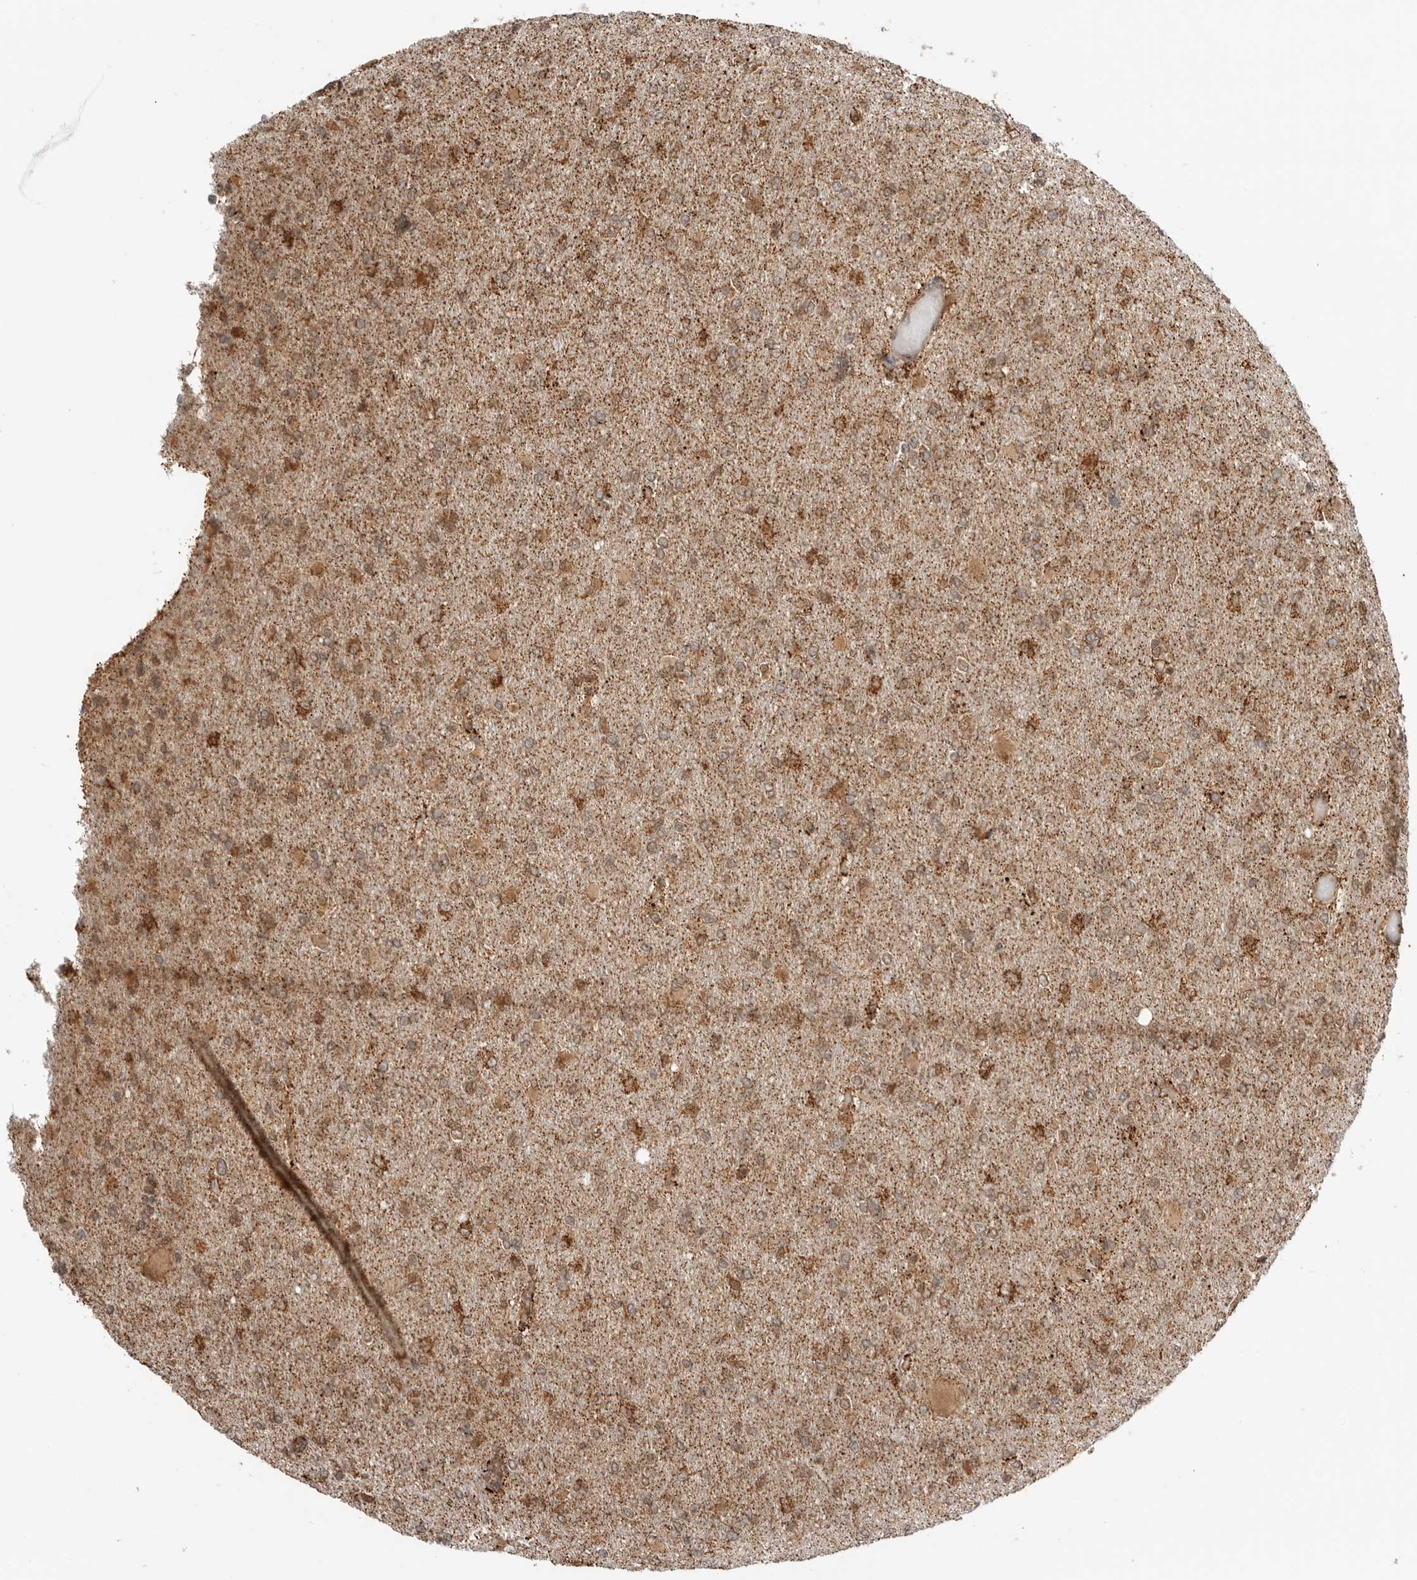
{"staining": {"intensity": "moderate", "quantity": "25%-75%", "location": "cytoplasmic/membranous,nuclear"}, "tissue": "glioma", "cell_type": "Tumor cells", "image_type": "cancer", "snomed": [{"axis": "morphology", "description": "Glioma, malignant, High grade"}, {"axis": "topography", "description": "Cerebral cortex"}], "caption": "This is an image of IHC staining of malignant glioma (high-grade), which shows moderate positivity in the cytoplasmic/membranous and nuclear of tumor cells.", "gene": "DCAF8", "patient": {"sex": "female", "age": 36}}